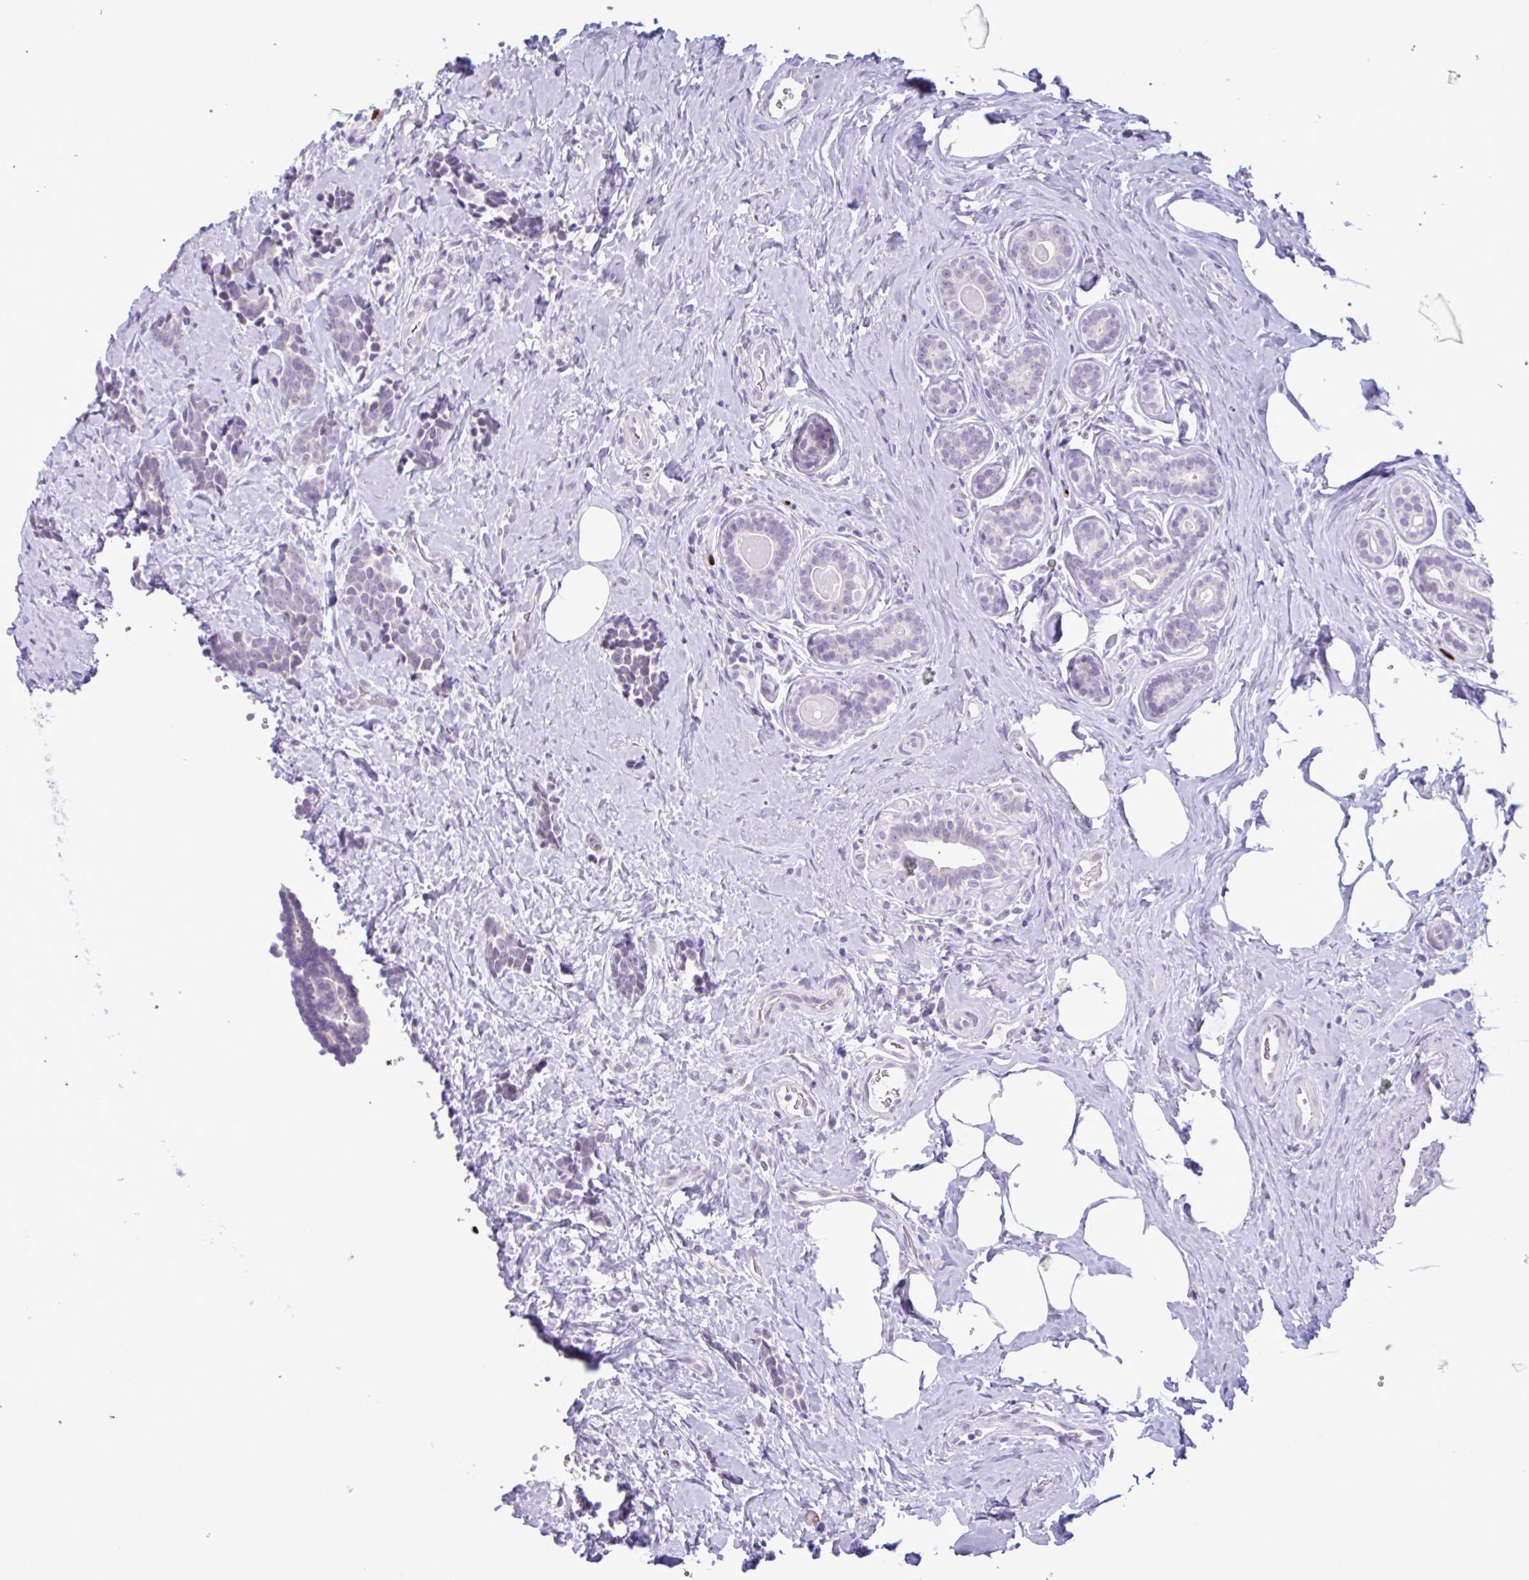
{"staining": {"intensity": "negative", "quantity": "none", "location": "none"}, "tissue": "breast cancer", "cell_type": "Tumor cells", "image_type": "cancer", "snomed": [{"axis": "morphology", "description": "Duct carcinoma"}, {"axis": "topography", "description": "Breast"}], "caption": "Tumor cells are negative for protein expression in human breast cancer.", "gene": "CEP120", "patient": {"sex": "female", "age": 71}}